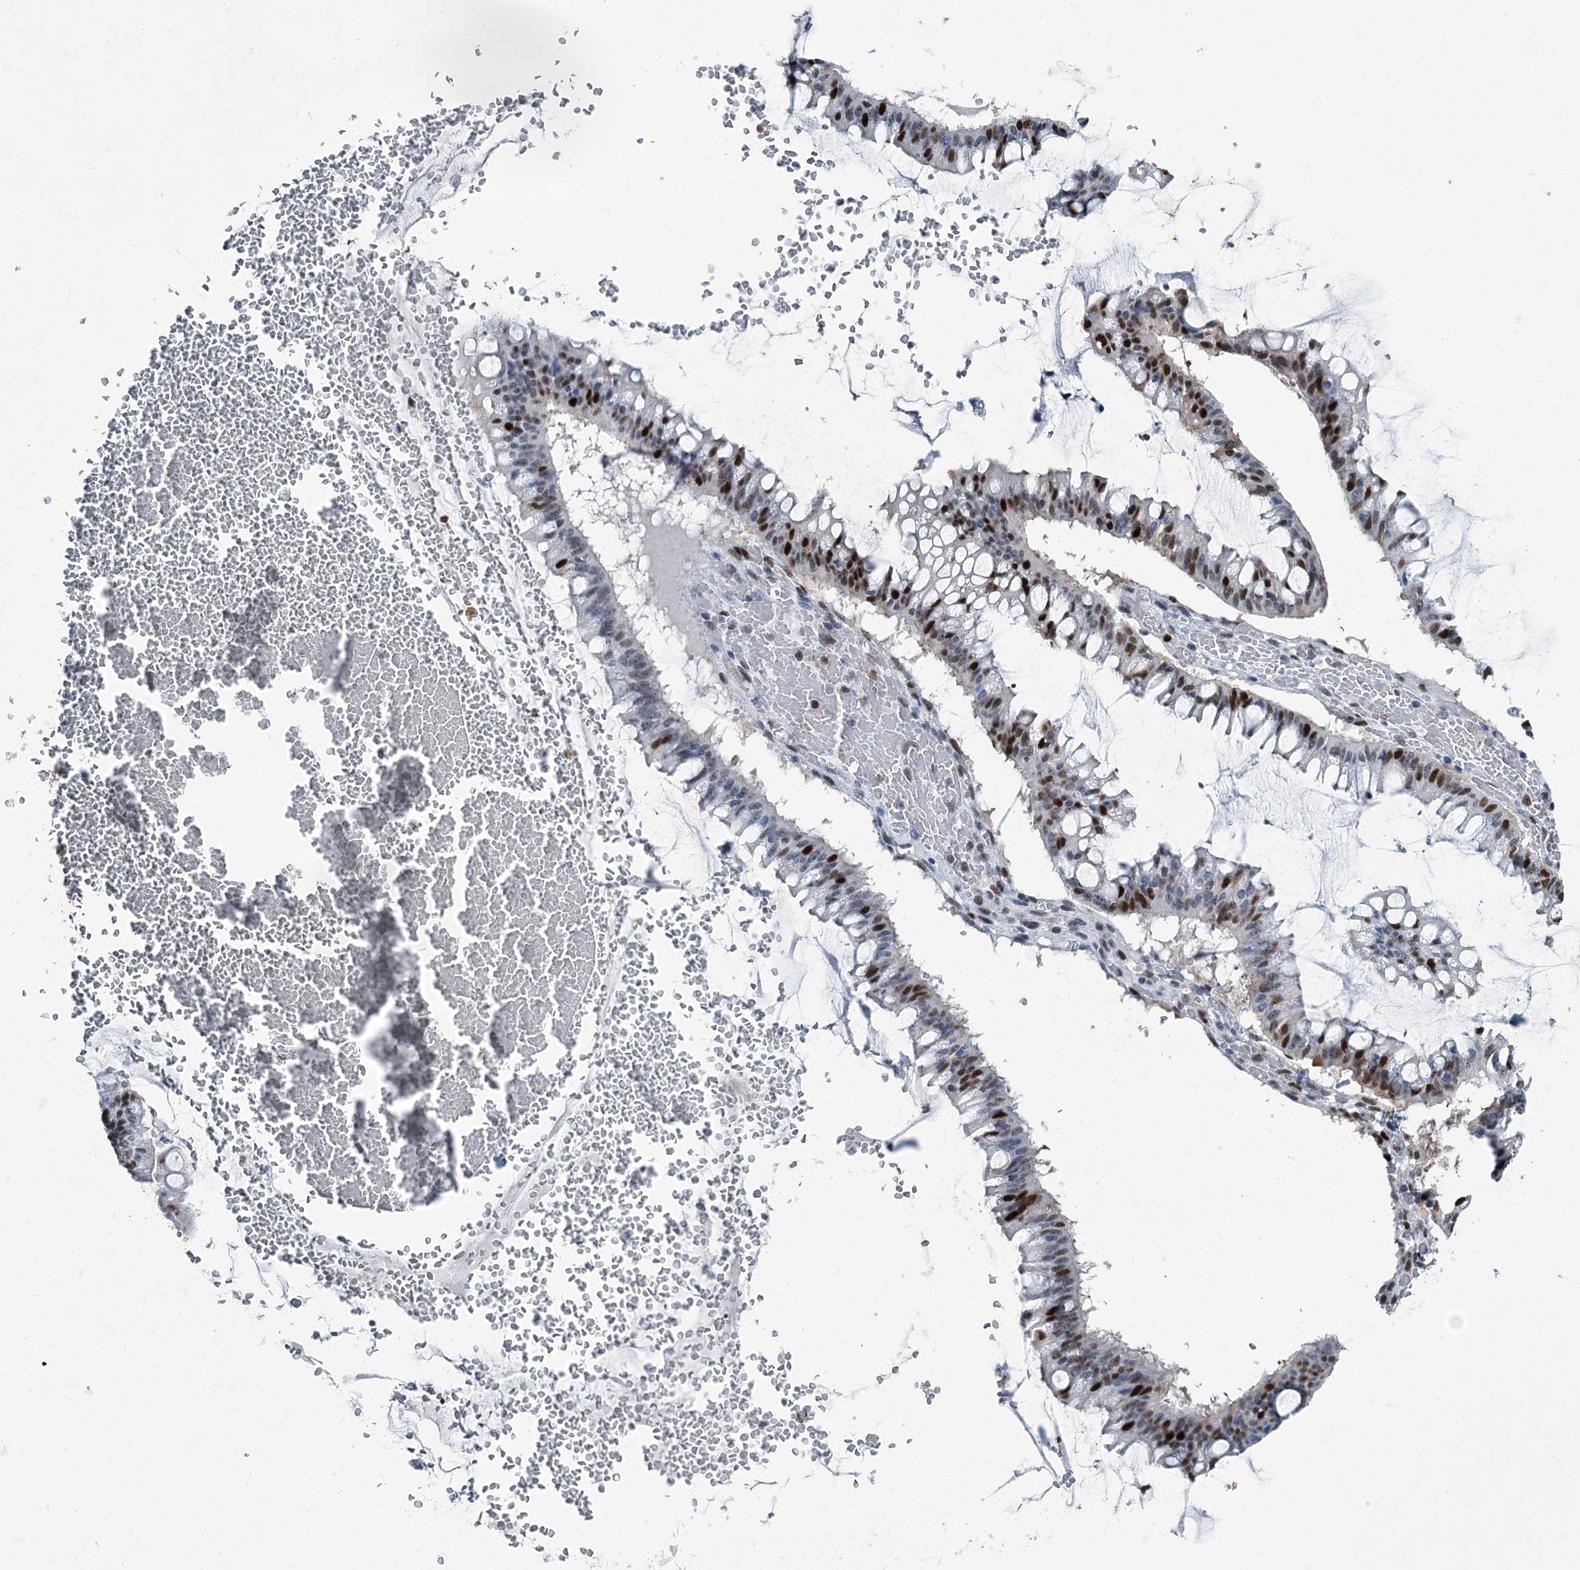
{"staining": {"intensity": "strong", "quantity": "25%-75%", "location": "nuclear"}, "tissue": "ovarian cancer", "cell_type": "Tumor cells", "image_type": "cancer", "snomed": [{"axis": "morphology", "description": "Cystadenocarcinoma, mucinous, NOS"}, {"axis": "topography", "description": "Ovary"}], "caption": "A high amount of strong nuclear expression is present in approximately 25%-75% of tumor cells in ovarian cancer (mucinous cystadenocarcinoma) tissue.", "gene": "HAT1", "patient": {"sex": "female", "age": 73}}